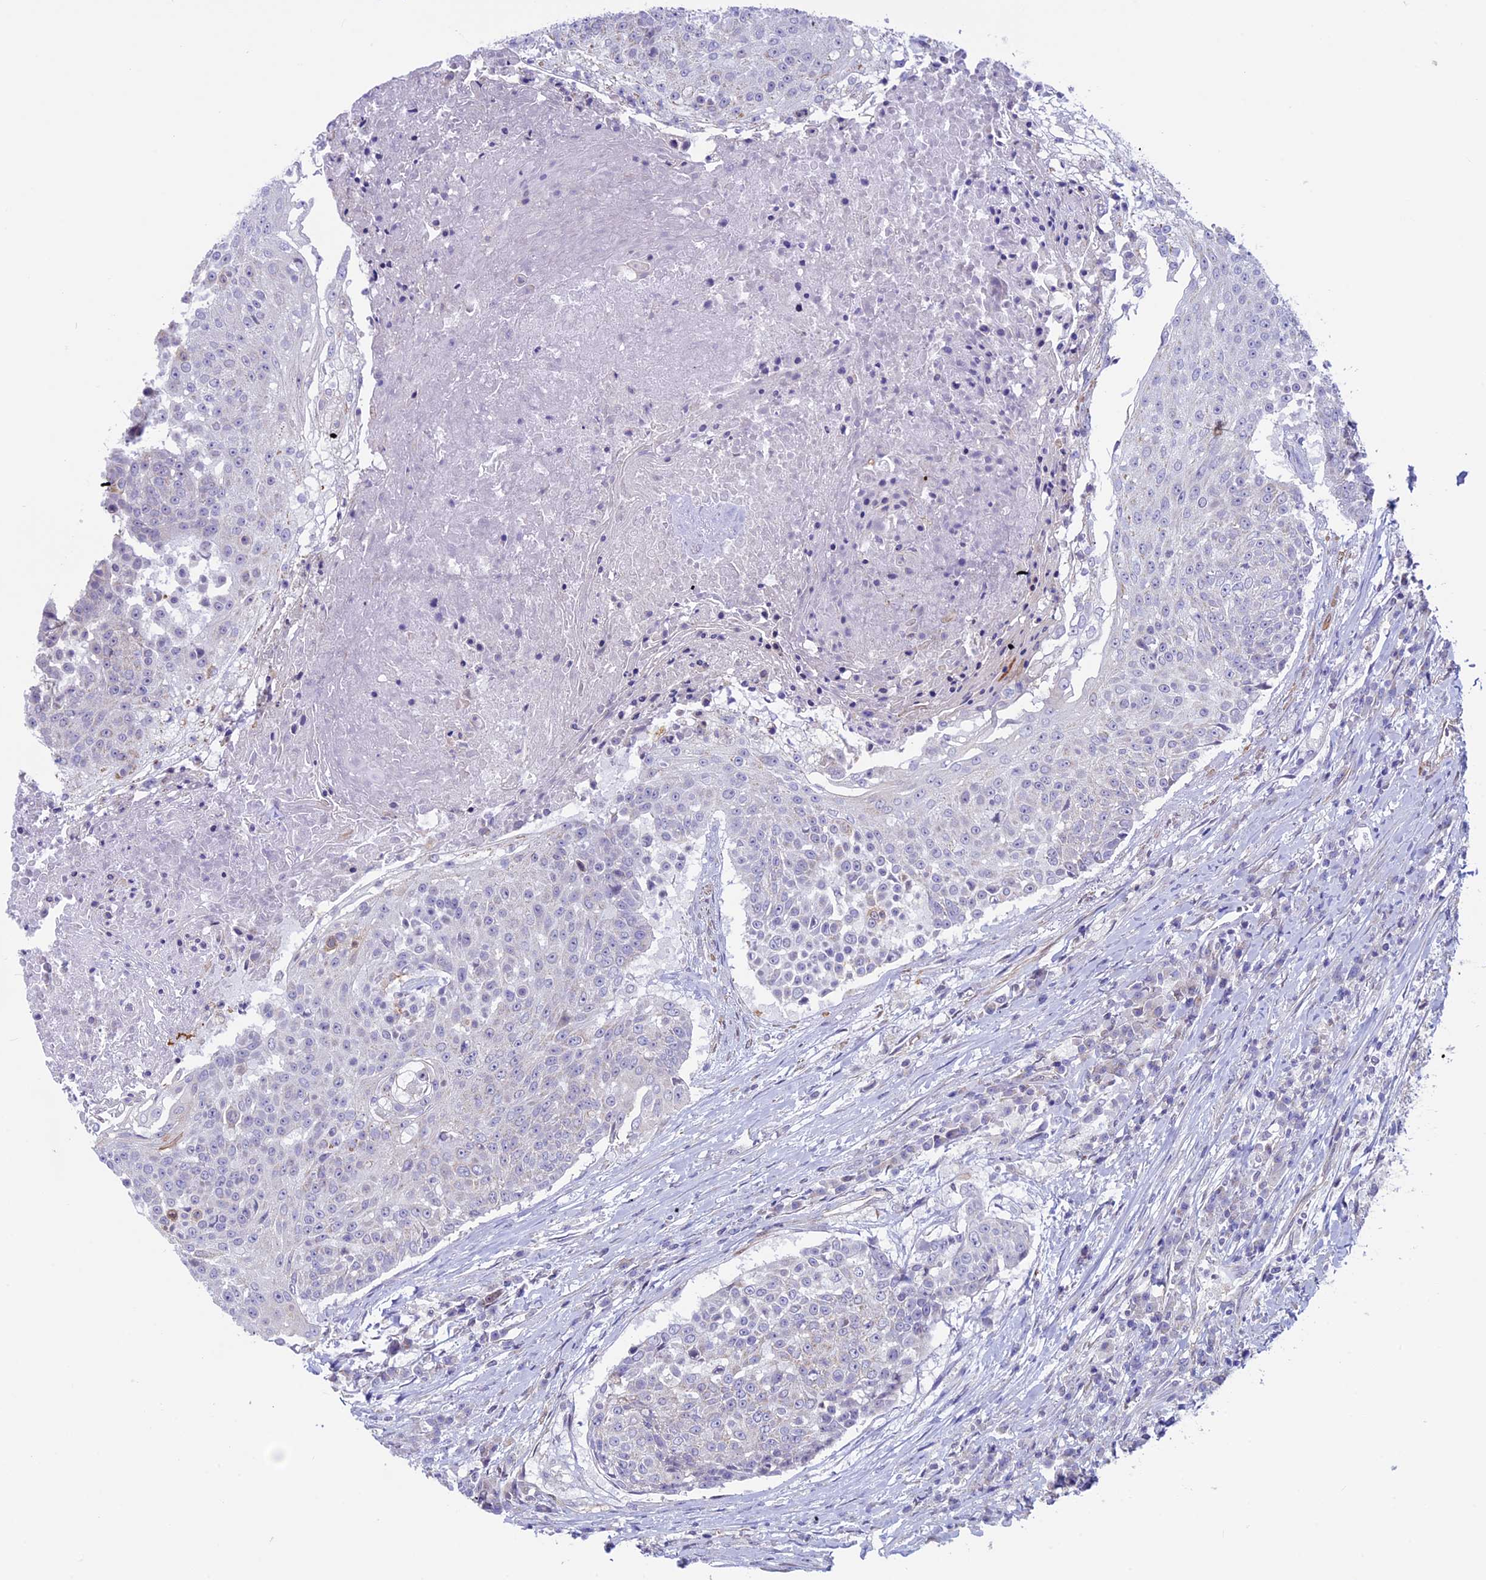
{"staining": {"intensity": "negative", "quantity": "none", "location": "none"}, "tissue": "urothelial cancer", "cell_type": "Tumor cells", "image_type": "cancer", "snomed": [{"axis": "morphology", "description": "Urothelial carcinoma, High grade"}, {"axis": "topography", "description": "Urinary bladder"}], "caption": "Human urothelial cancer stained for a protein using immunohistochemistry (IHC) displays no expression in tumor cells.", "gene": "IGSF6", "patient": {"sex": "female", "age": 63}}